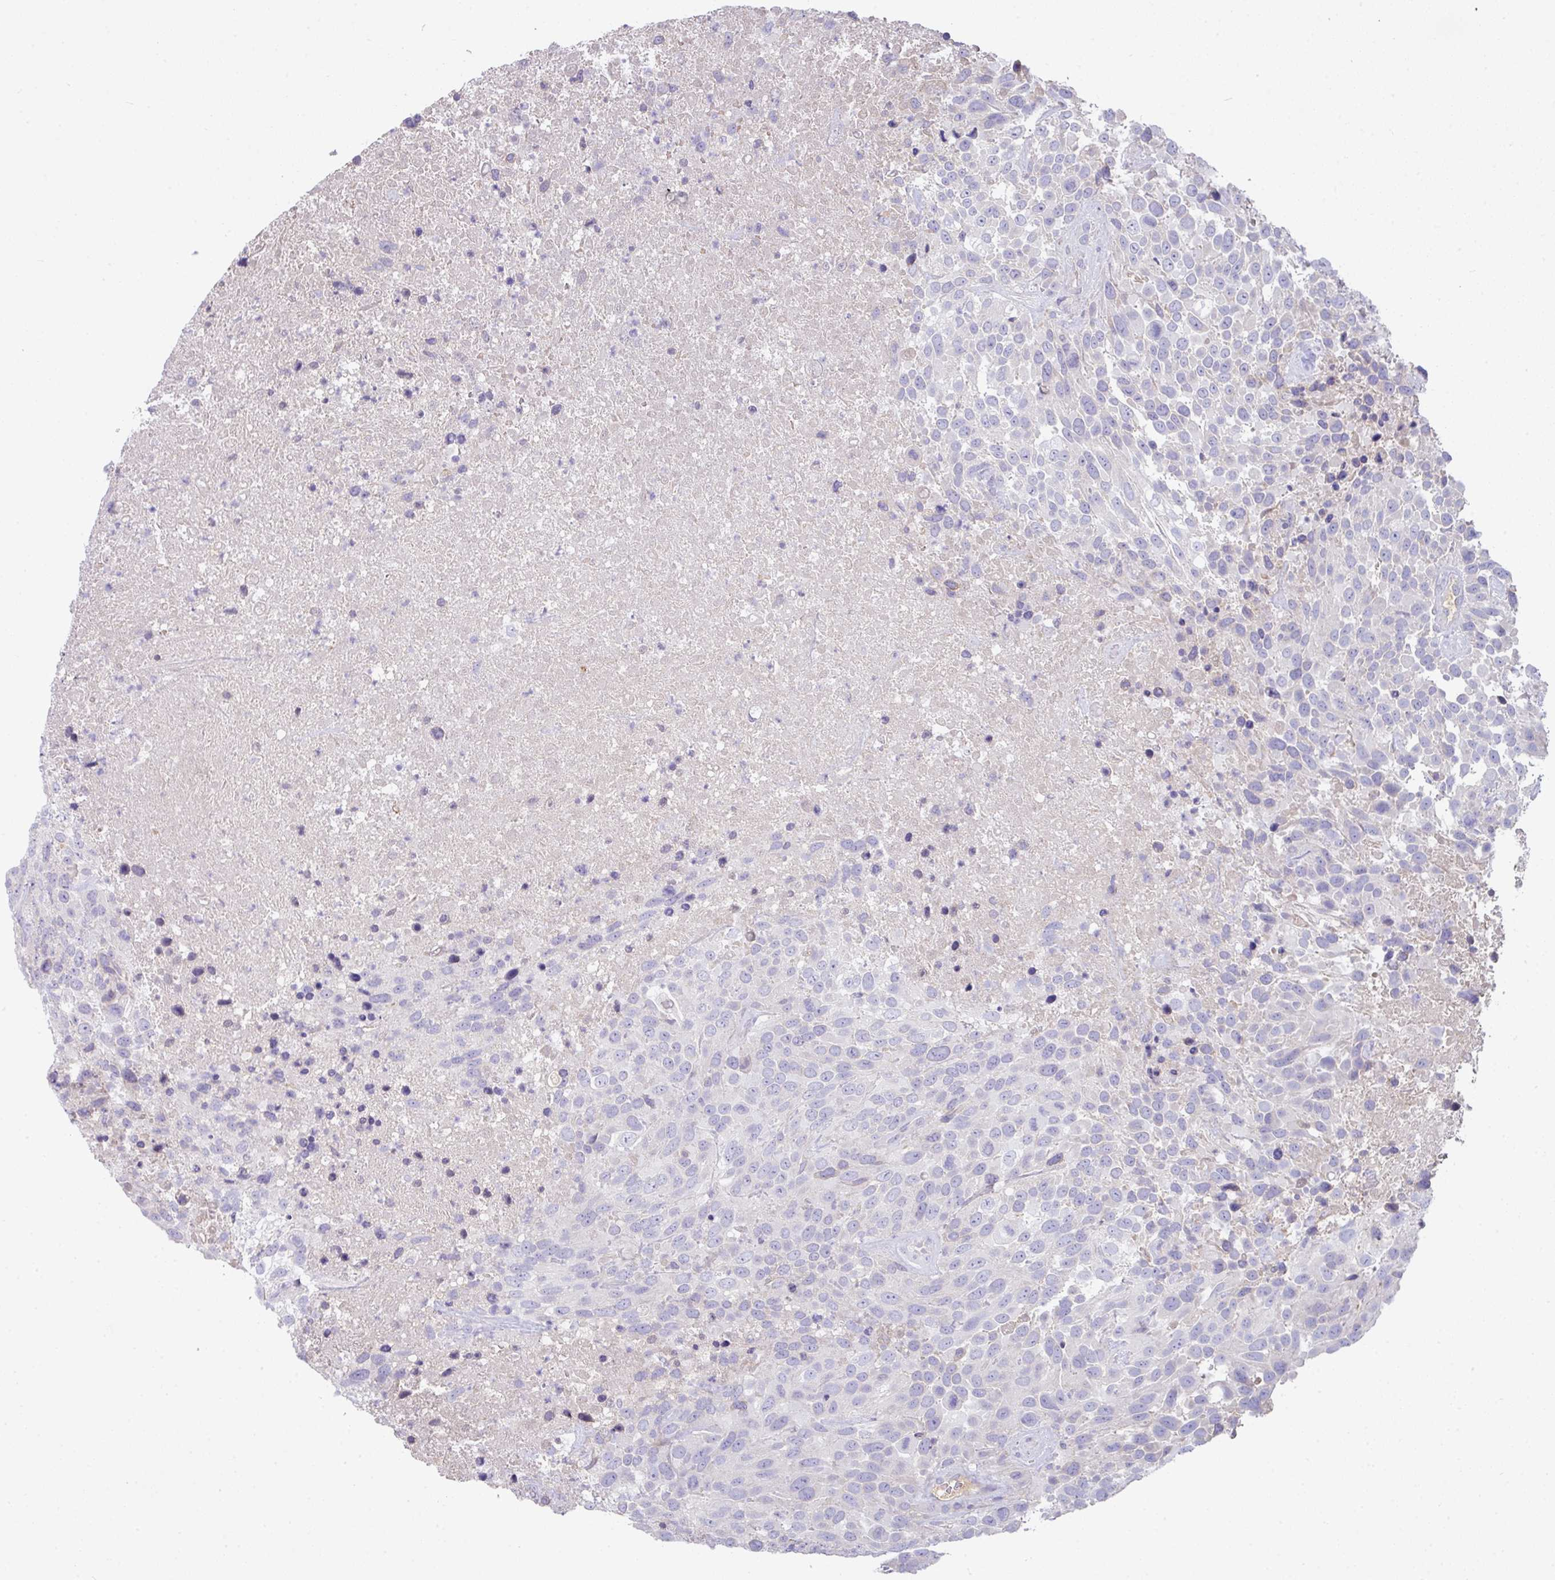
{"staining": {"intensity": "negative", "quantity": "none", "location": "none"}, "tissue": "urothelial cancer", "cell_type": "Tumor cells", "image_type": "cancer", "snomed": [{"axis": "morphology", "description": "Urothelial carcinoma, High grade"}, {"axis": "topography", "description": "Urinary bladder"}], "caption": "Human high-grade urothelial carcinoma stained for a protein using immunohistochemistry (IHC) exhibits no positivity in tumor cells.", "gene": "SLAMF6", "patient": {"sex": "female", "age": 70}}